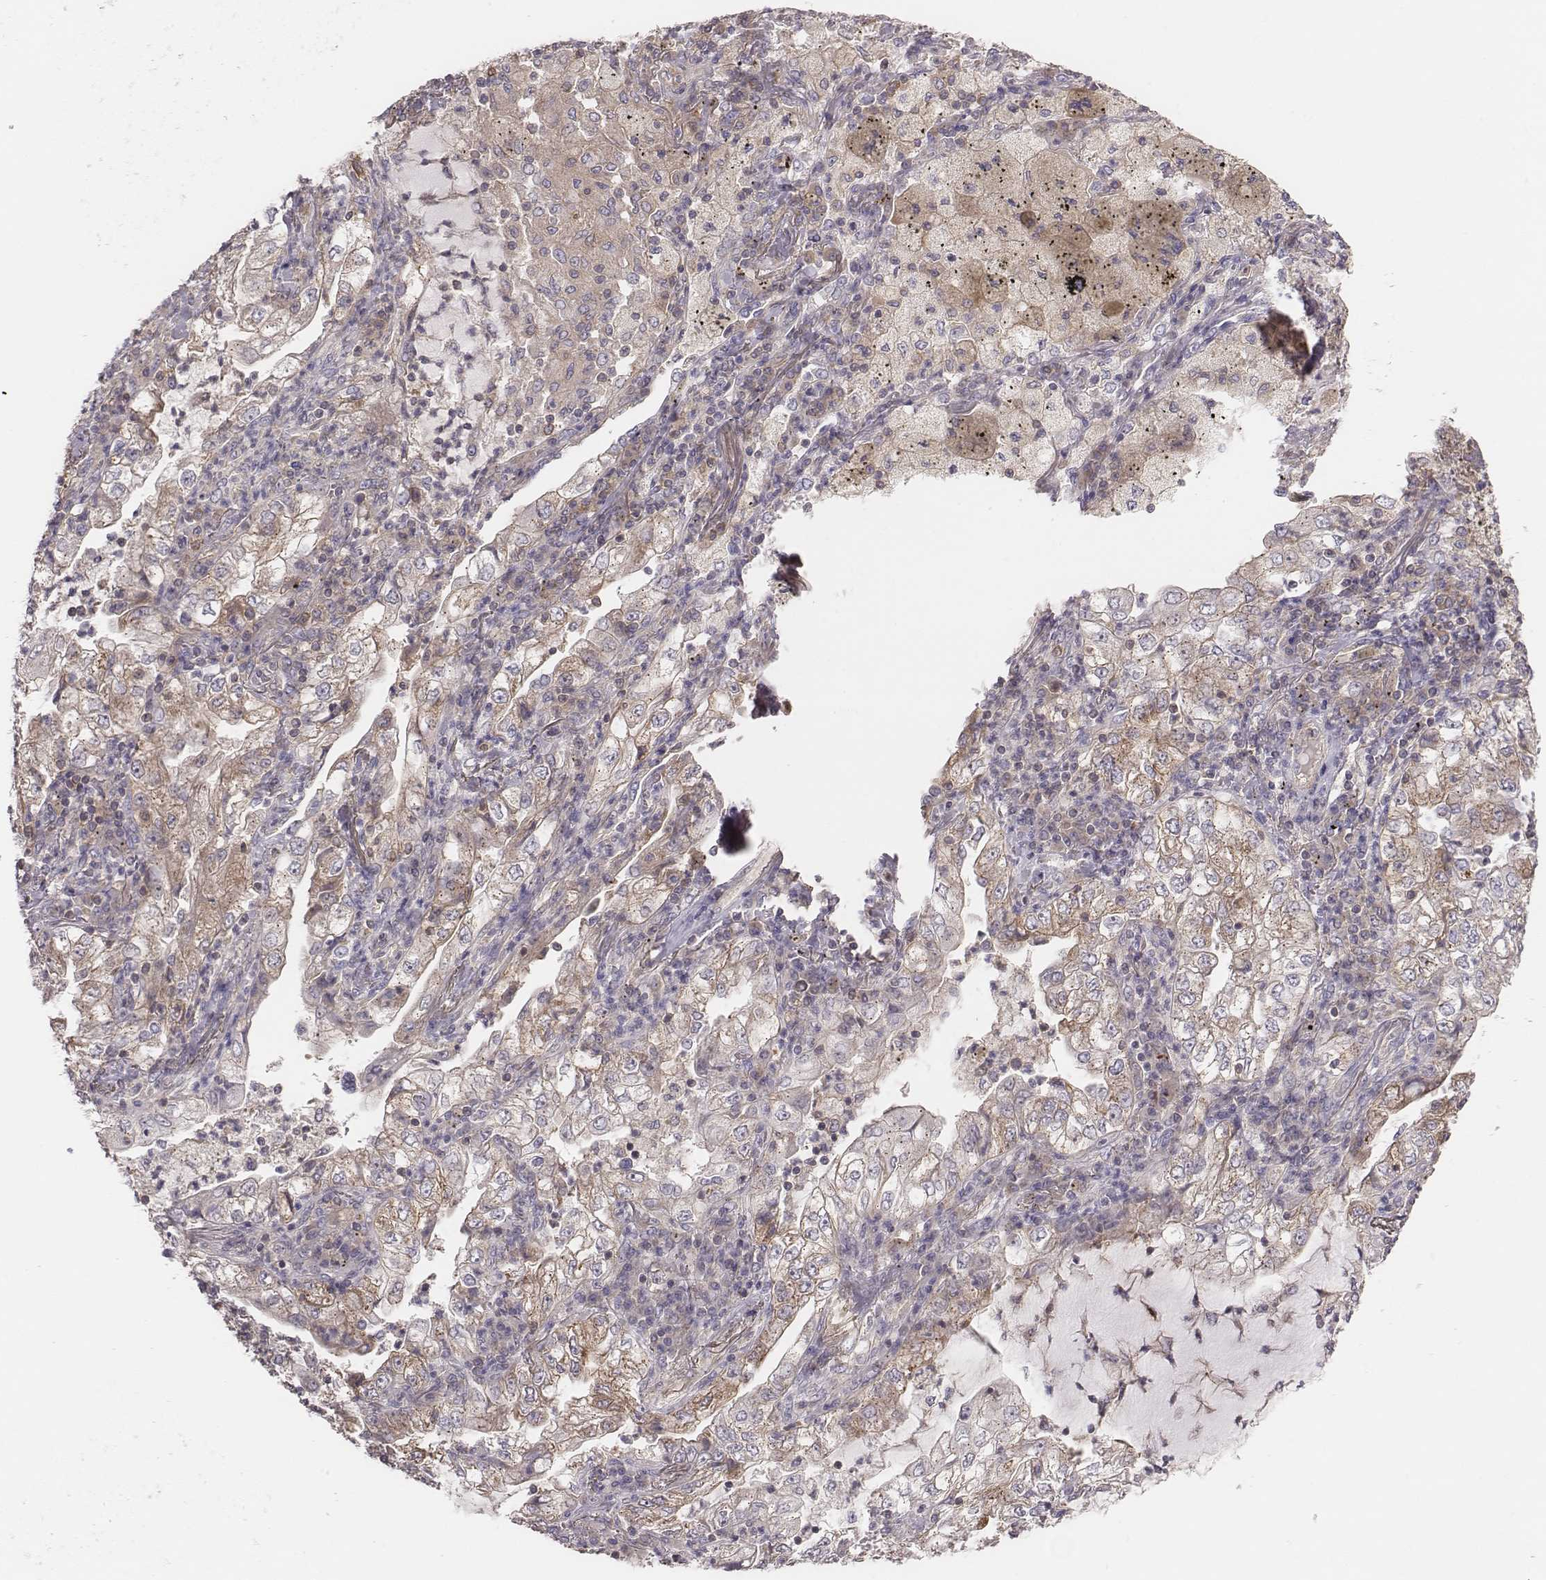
{"staining": {"intensity": "moderate", "quantity": "<25%", "location": "cytoplasmic/membranous"}, "tissue": "lung cancer", "cell_type": "Tumor cells", "image_type": "cancer", "snomed": [{"axis": "morphology", "description": "Adenocarcinoma, NOS"}, {"axis": "topography", "description": "Lung"}], "caption": "Lung cancer was stained to show a protein in brown. There is low levels of moderate cytoplasmic/membranous positivity in approximately <25% of tumor cells.", "gene": "CAD", "patient": {"sex": "female", "age": 73}}